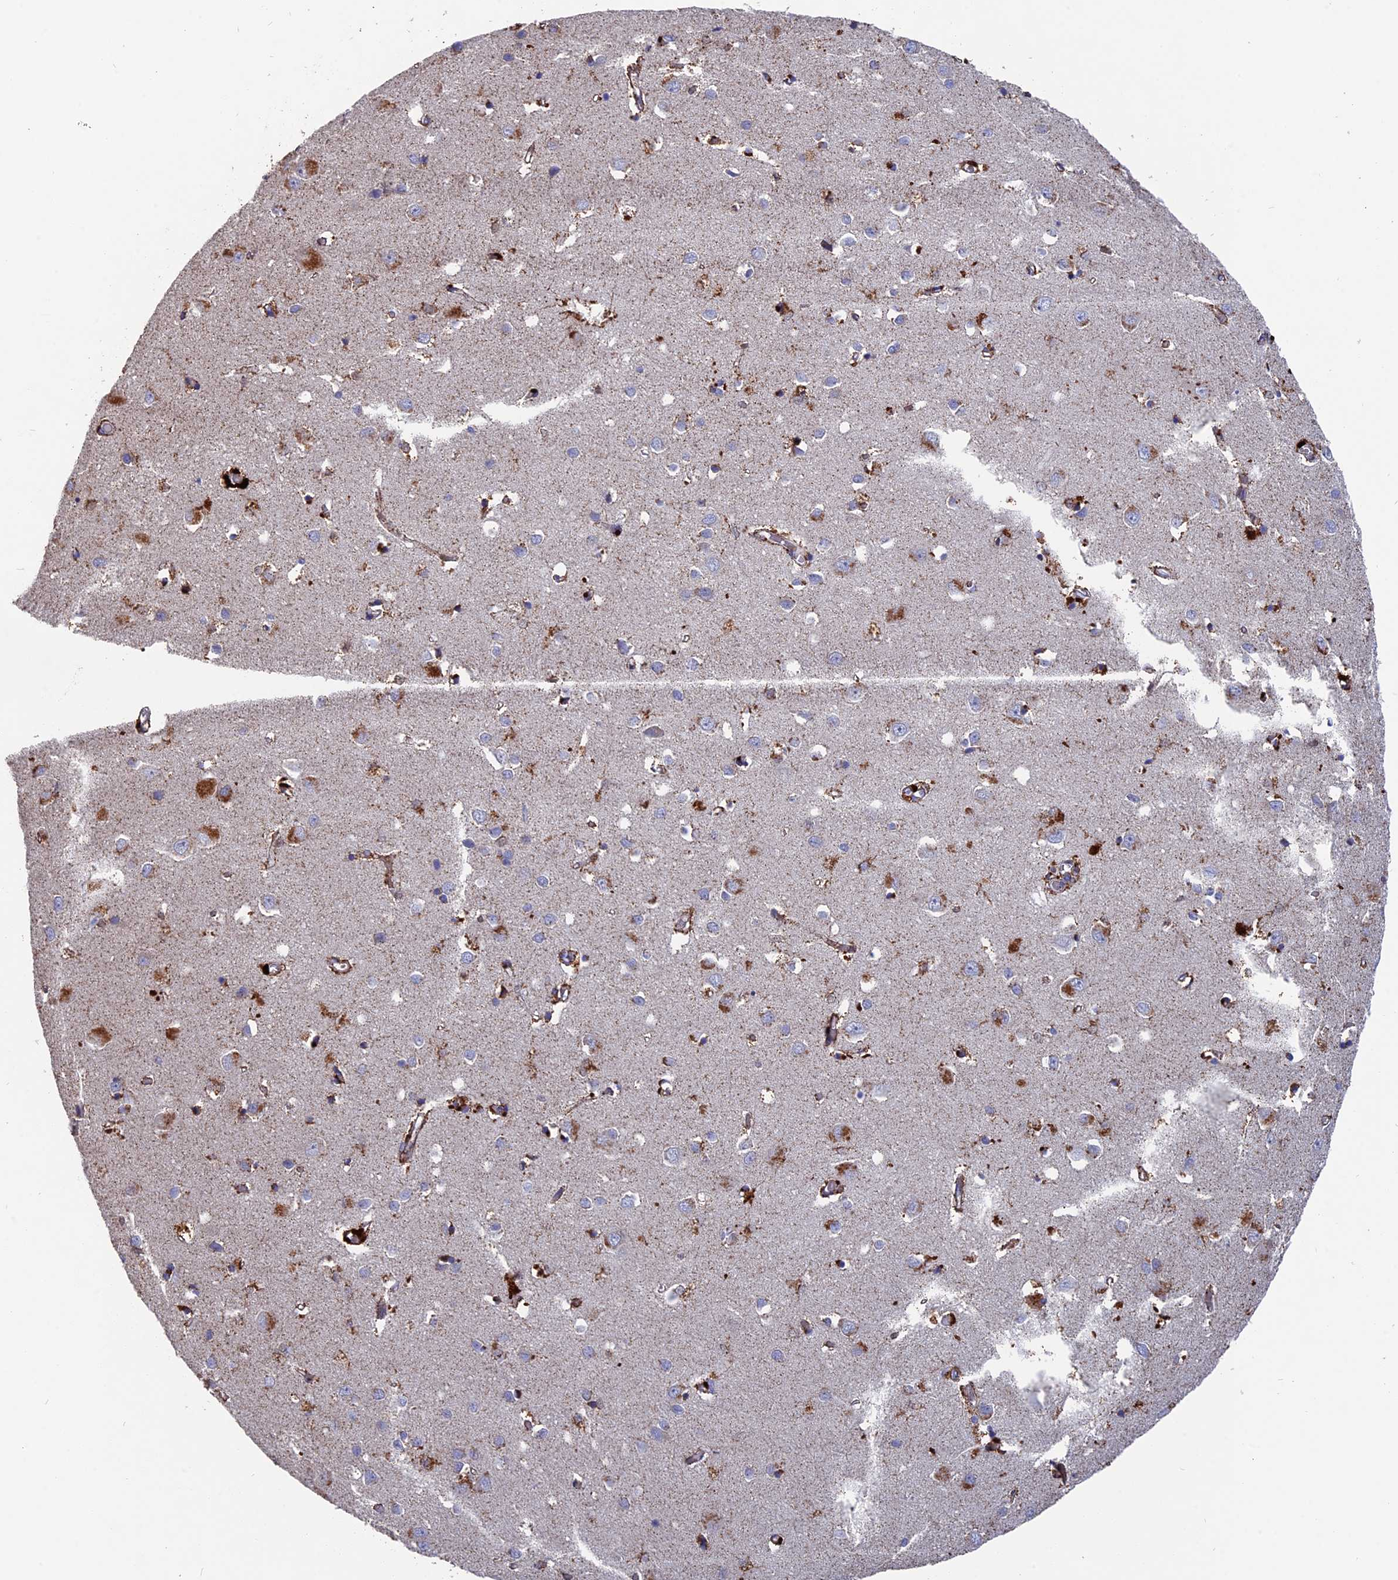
{"staining": {"intensity": "moderate", "quantity": ">75%", "location": "cytoplasmic/membranous"}, "tissue": "cerebral cortex", "cell_type": "Endothelial cells", "image_type": "normal", "snomed": [{"axis": "morphology", "description": "Normal tissue, NOS"}, {"axis": "topography", "description": "Cerebral cortex"}], "caption": "Immunohistochemical staining of benign human cerebral cortex displays moderate cytoplasmic/membranous protein expression in about >75% of endothelial cells.", "gene": "TGFA", "patient": {"sex": "female", "age": 64}}